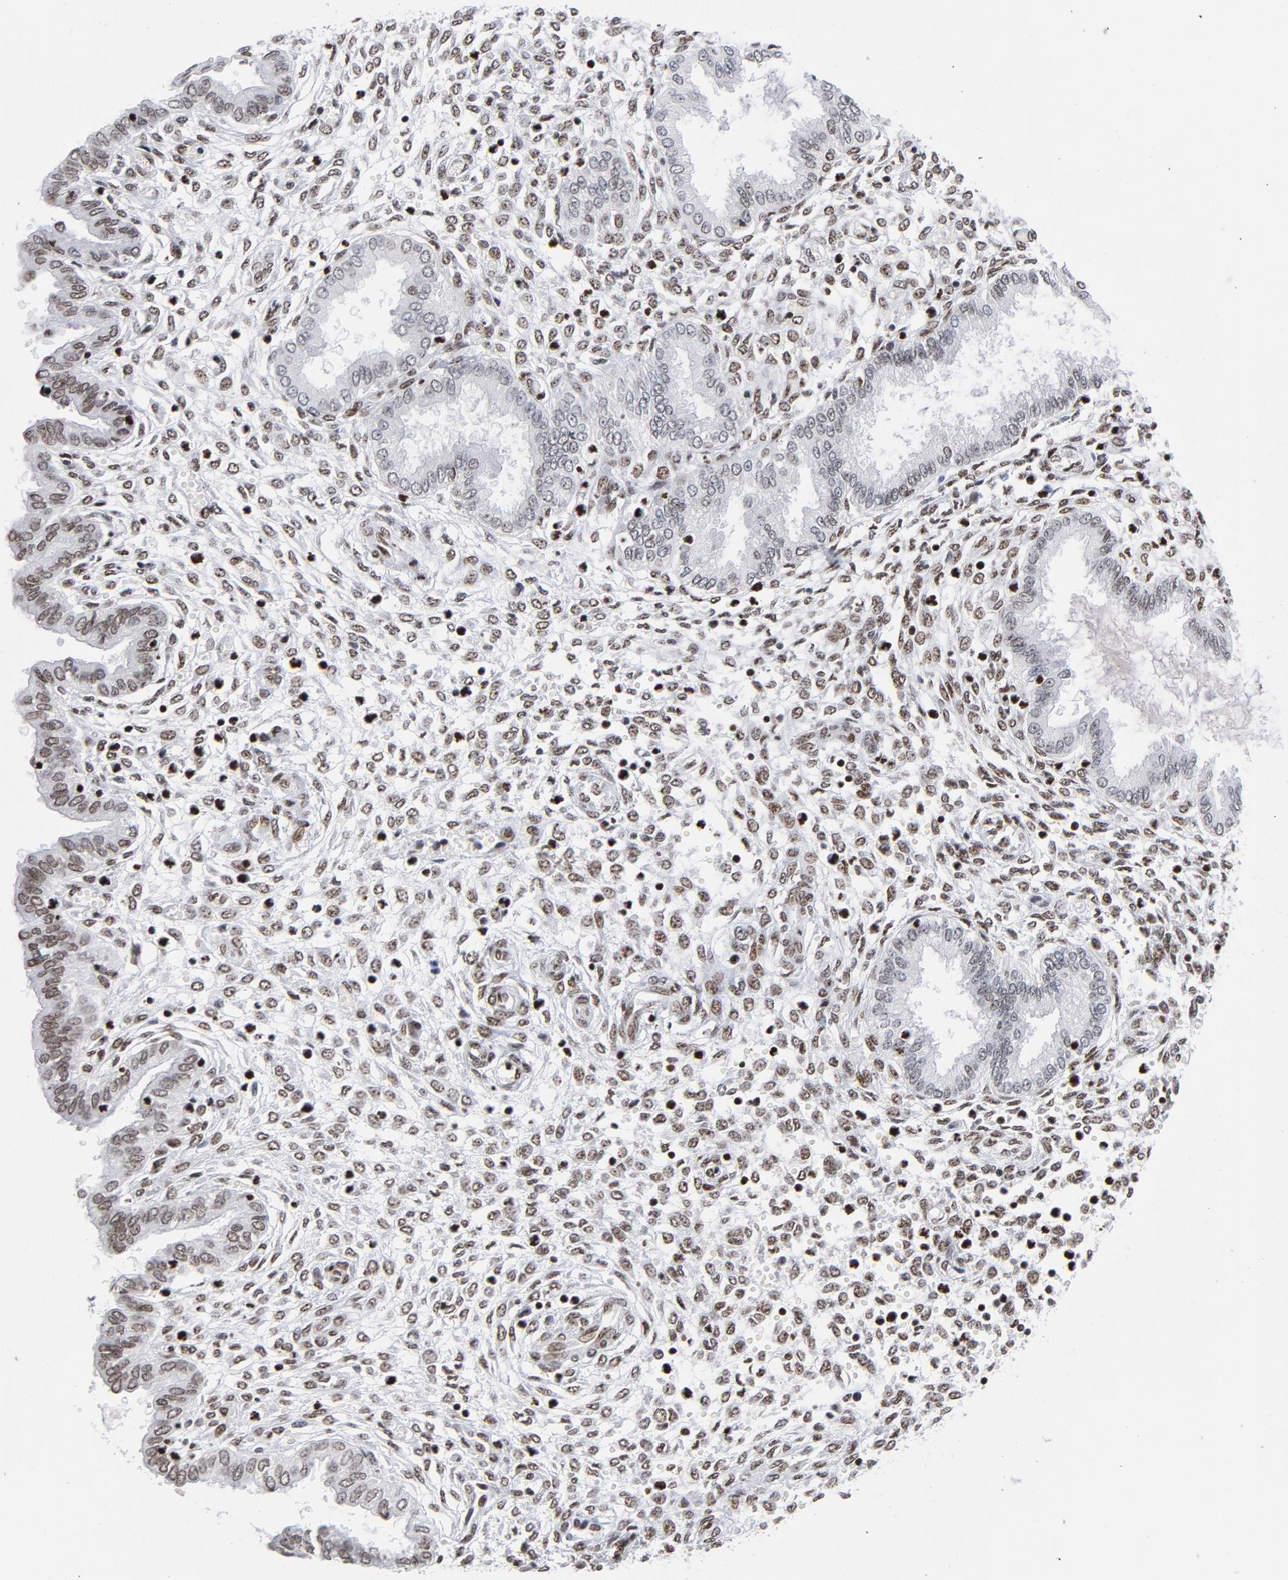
{"staining": {"intensity": "moderate", "quantity": ">75%", "location": "nuclear"}, "tissue": "endometrium", "cell_type": "Cells in endometrial stroma", "image_type": "normal", "snomed": [{"axis": "morphology", "description": "Normal tissue, NOS"}, {"axis": "topography", "description": "Endometrium"}], "caption": "Immunohistochemistry histopathology image of unremarkable endometrium: endometrium stained using immunohistochemistry (IHC) demonstrates medium levels of moderate protein expression localized specifically in the nuclear of cells in endometrial stroma, appearing as a nuclear brown color.", "gene": "TOP2B", "patient": {"sex": "female", "age": 33}}